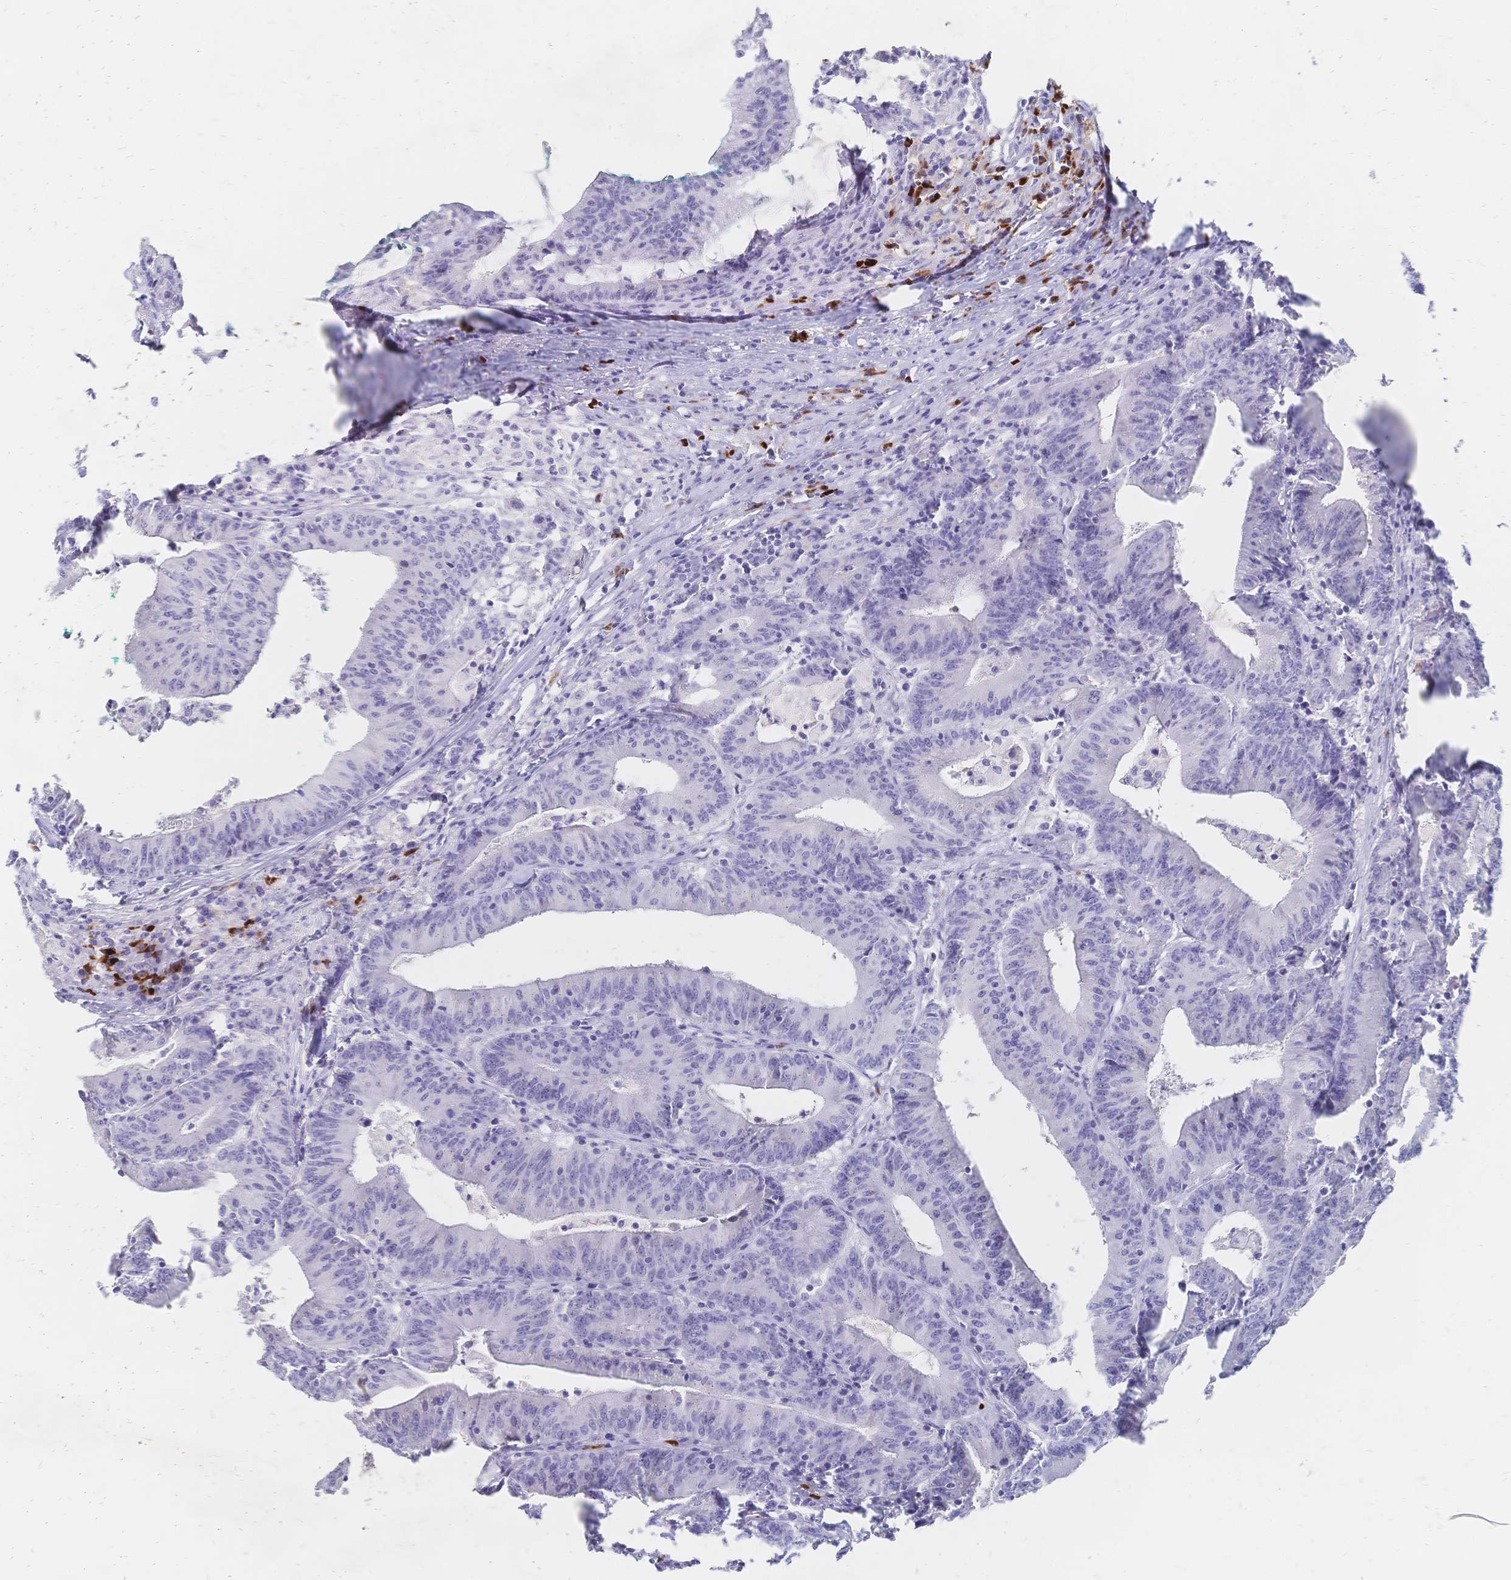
{"staining": {"intensity": "negative", "quantity": "none", "location": "none"}, "tissue": "colorectal cancer", "cell_type": "Tumor cells", "image_type": "cancer", "snomed": [{"axis": "morphology", "description": "Adenocarcinoma, NOS"}, {"axis": "topography", "description": "Colon"}], "caption": "Immunohistochemistry (IHC) histopathology image of colorectal adenocarcinoma stained for a protein (brown), which displays no staining in tumor cells. (DAB immunohistochemistry, high magnification).", "gene": "PSORS1C2", "patient": {"sex": "female", "age": 78}}